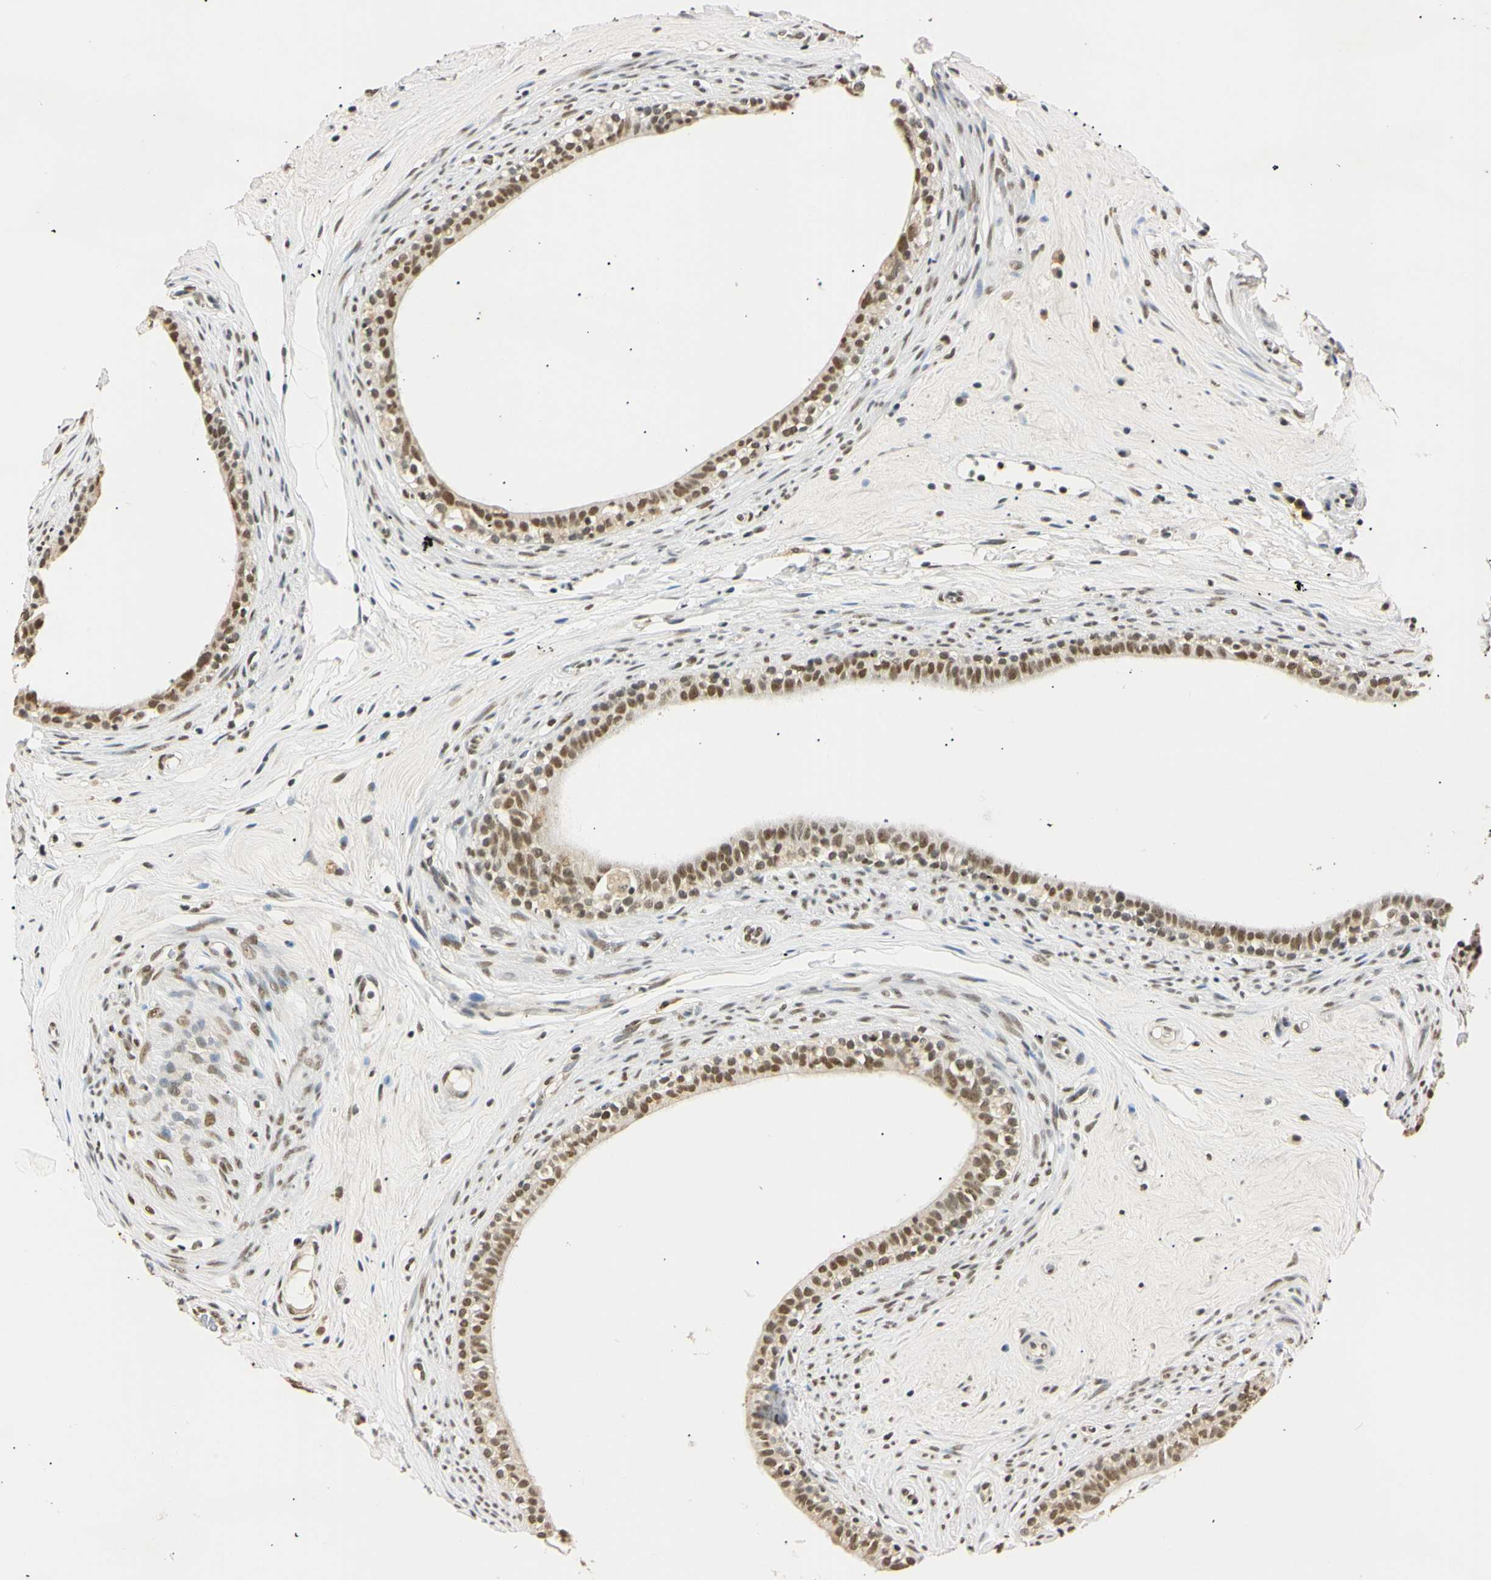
{"staining": {"intensity": "moderate", "quantity": ">75%", "location": "nuclear"}, "tissue": "epididymis", "cell_type": "Glandular cells", "image_type": "normal", "snomed": [{"axis": "morphology", "description": "Normal tissue, NOS"}, {"axis": "morphology", "description": "Inflammation, NOS"}, {"axis": "topography", "description": "Epididymis"}], "caption": "High-power microscopy captured an immunohistochemistry photomicrograph of normal epididymis, revealing moderate nuclear positivity in approximately >75% of glandular cells.", "gene": "SMARCA5", "patient": {"sex": "male", "age": 84}}